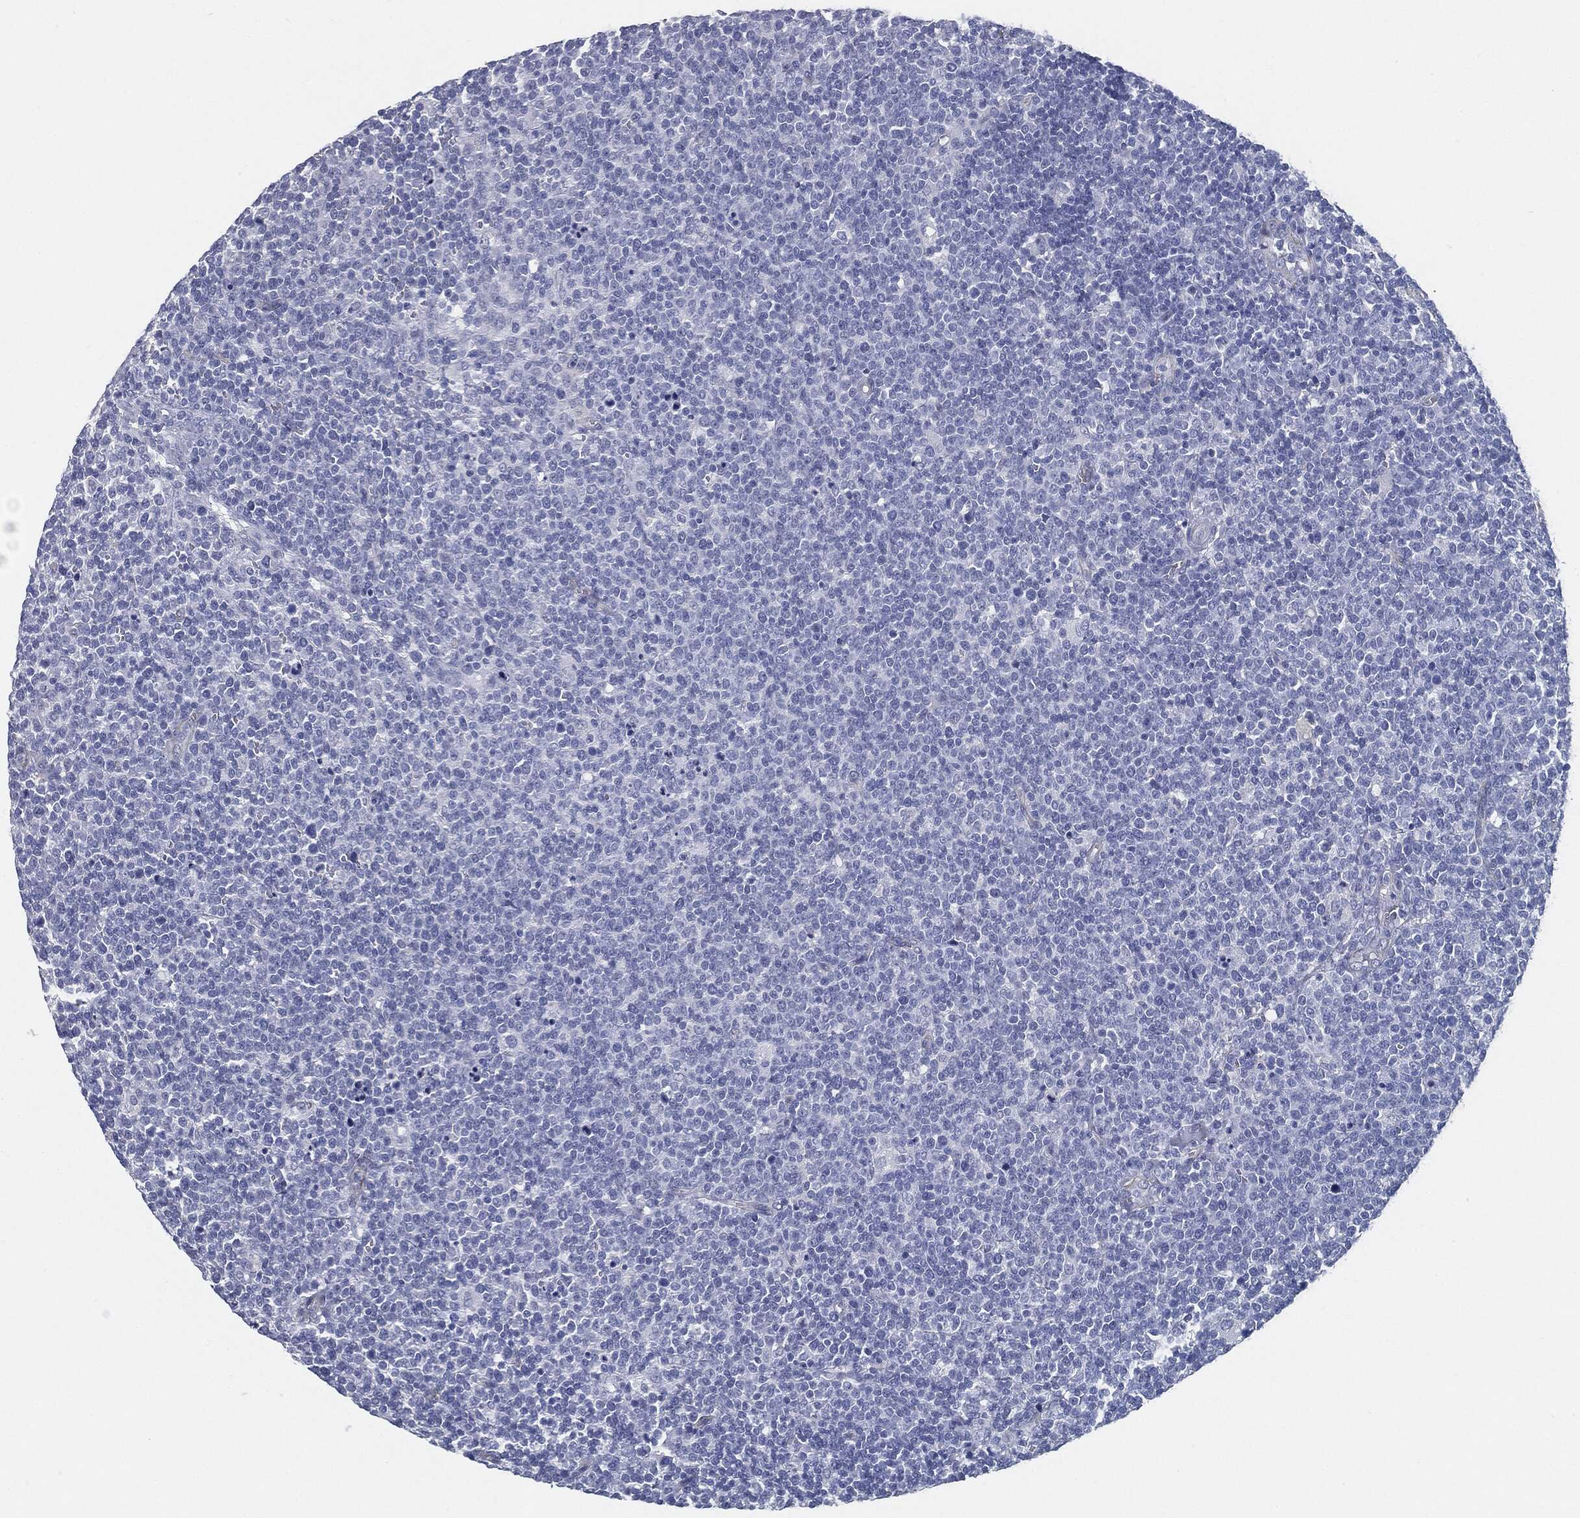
{"staining": {"intensity": "negative", "quantity": "none", "location": "none"}, "tissue": "lymphoma", "cell_type": "Tumor cells", "image_type": "cancer", "snomed": [{"axis": "morphology", "description": "Malignant lymphoma, non-Hodgkin's type, High grade"}, {"axis": "topography", "description": "Lymph node"}], "caption": "This is a image of immunohistochemistry (IHC) staining of high-grade malignant lymphoma, non-Hodgkin's type, which shows no positivity in tumor cells.", "gene": "MUC5AC", "patient": {"sex": "male", "age": 61}}